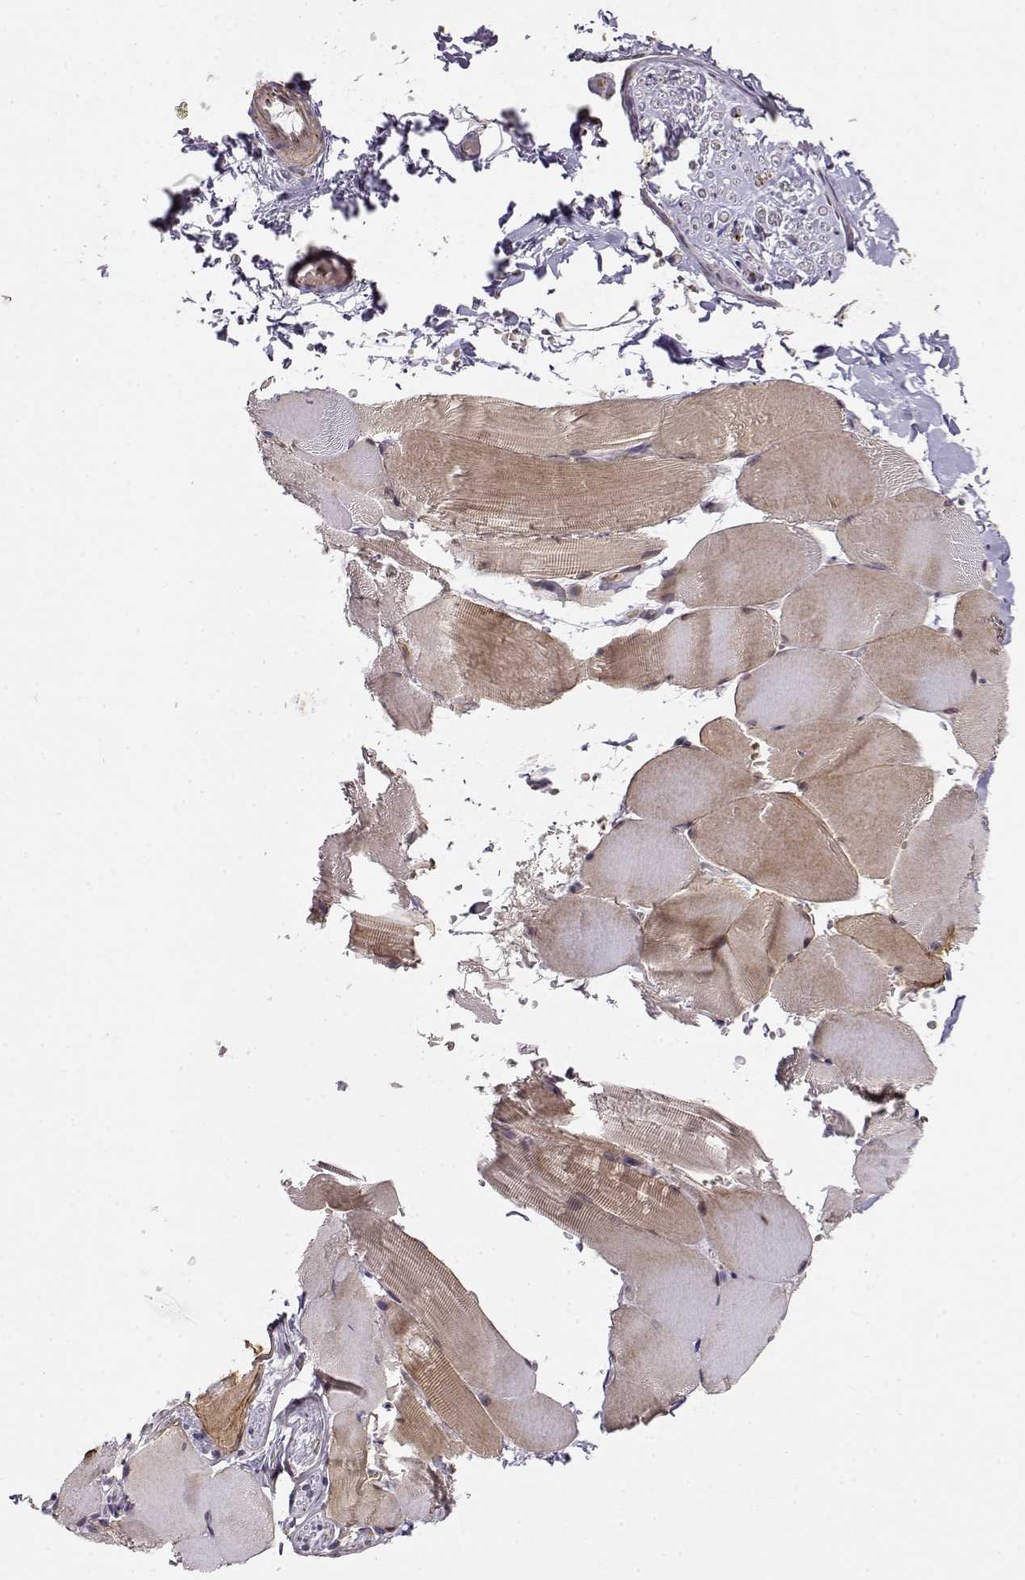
{"staining": {"intensity": "weak", "quantity": "25%-75%", "location": "cytoplasmic/membranous"}, "tissue": "skeletal muscle", "cell_type": "Myocytes", "image_type": "normal", "snomed": [{"axis": "morphology", "description": "Normal tissue, NOS"}, {"axis": "topography", "description": "Skeletal muscle"}], "caption": "Brown immunohistochemical staining in normal human skeletal muscle demonstrates weak cytoplasmic/membranous staining in about 25%-75% of myocytes.", "gene": "ERGIC2", "patient": {"sex": "female", "age": 37}}